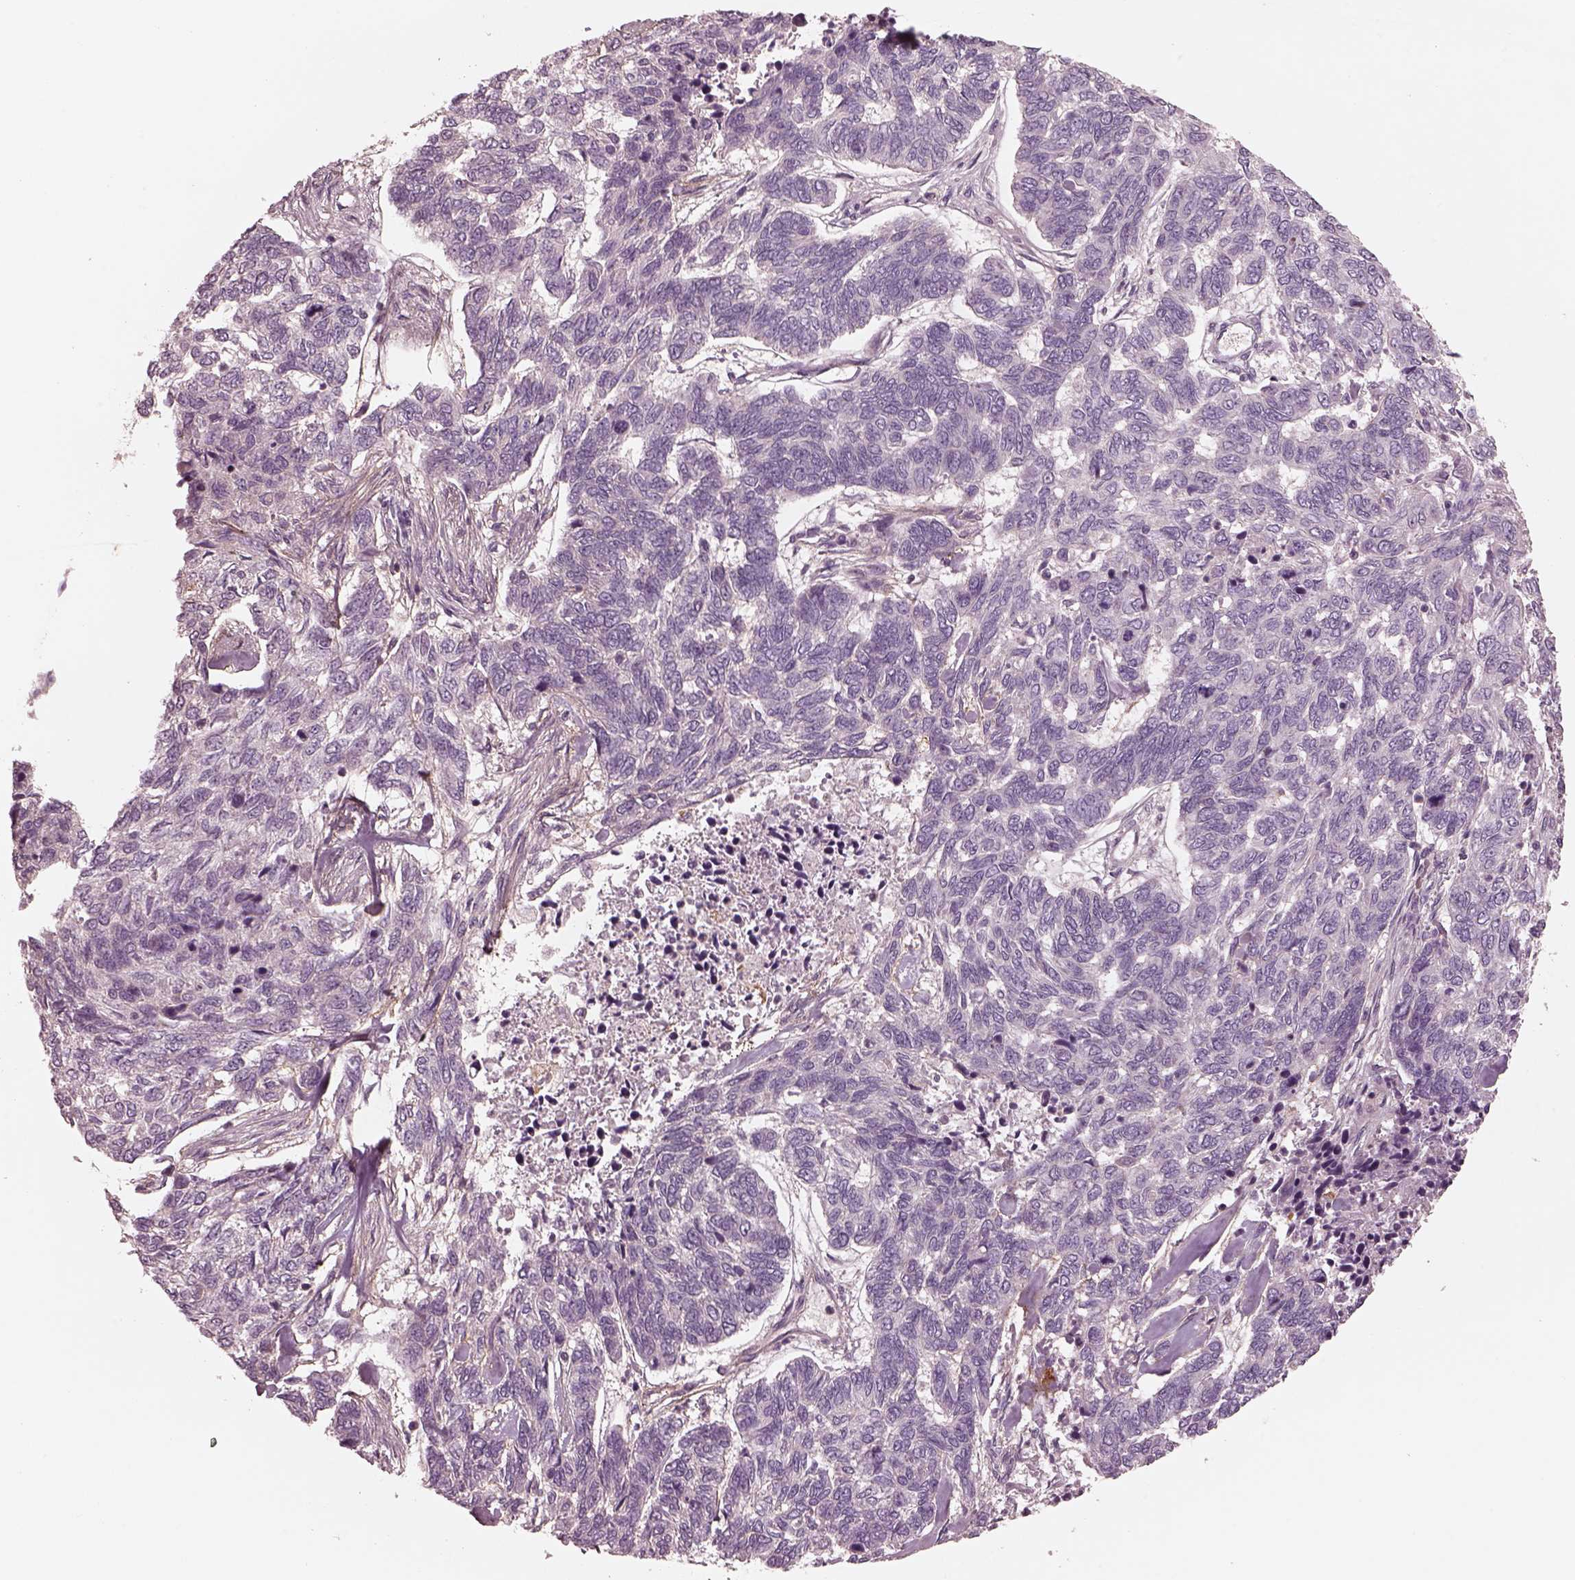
{"staining": {"intensity": "negative", "quantity": "none", "location": "none"}, "tissue": "skin cancer", "cell_type": "Tumor cells", "image_type": "cancer", "snomed": [{"axis": "morphology", "description": "Basal cell carcinoma"}, {"axis": "topography", "description": "Skin"}], "caption": "Basal cell carcinoma (skin) stained for a protein using immunohistochemistry (IHC) displays no positivity tumor cells.", "gene": "SDCBP2", "patient": {"sex": "female", "age": 65}}